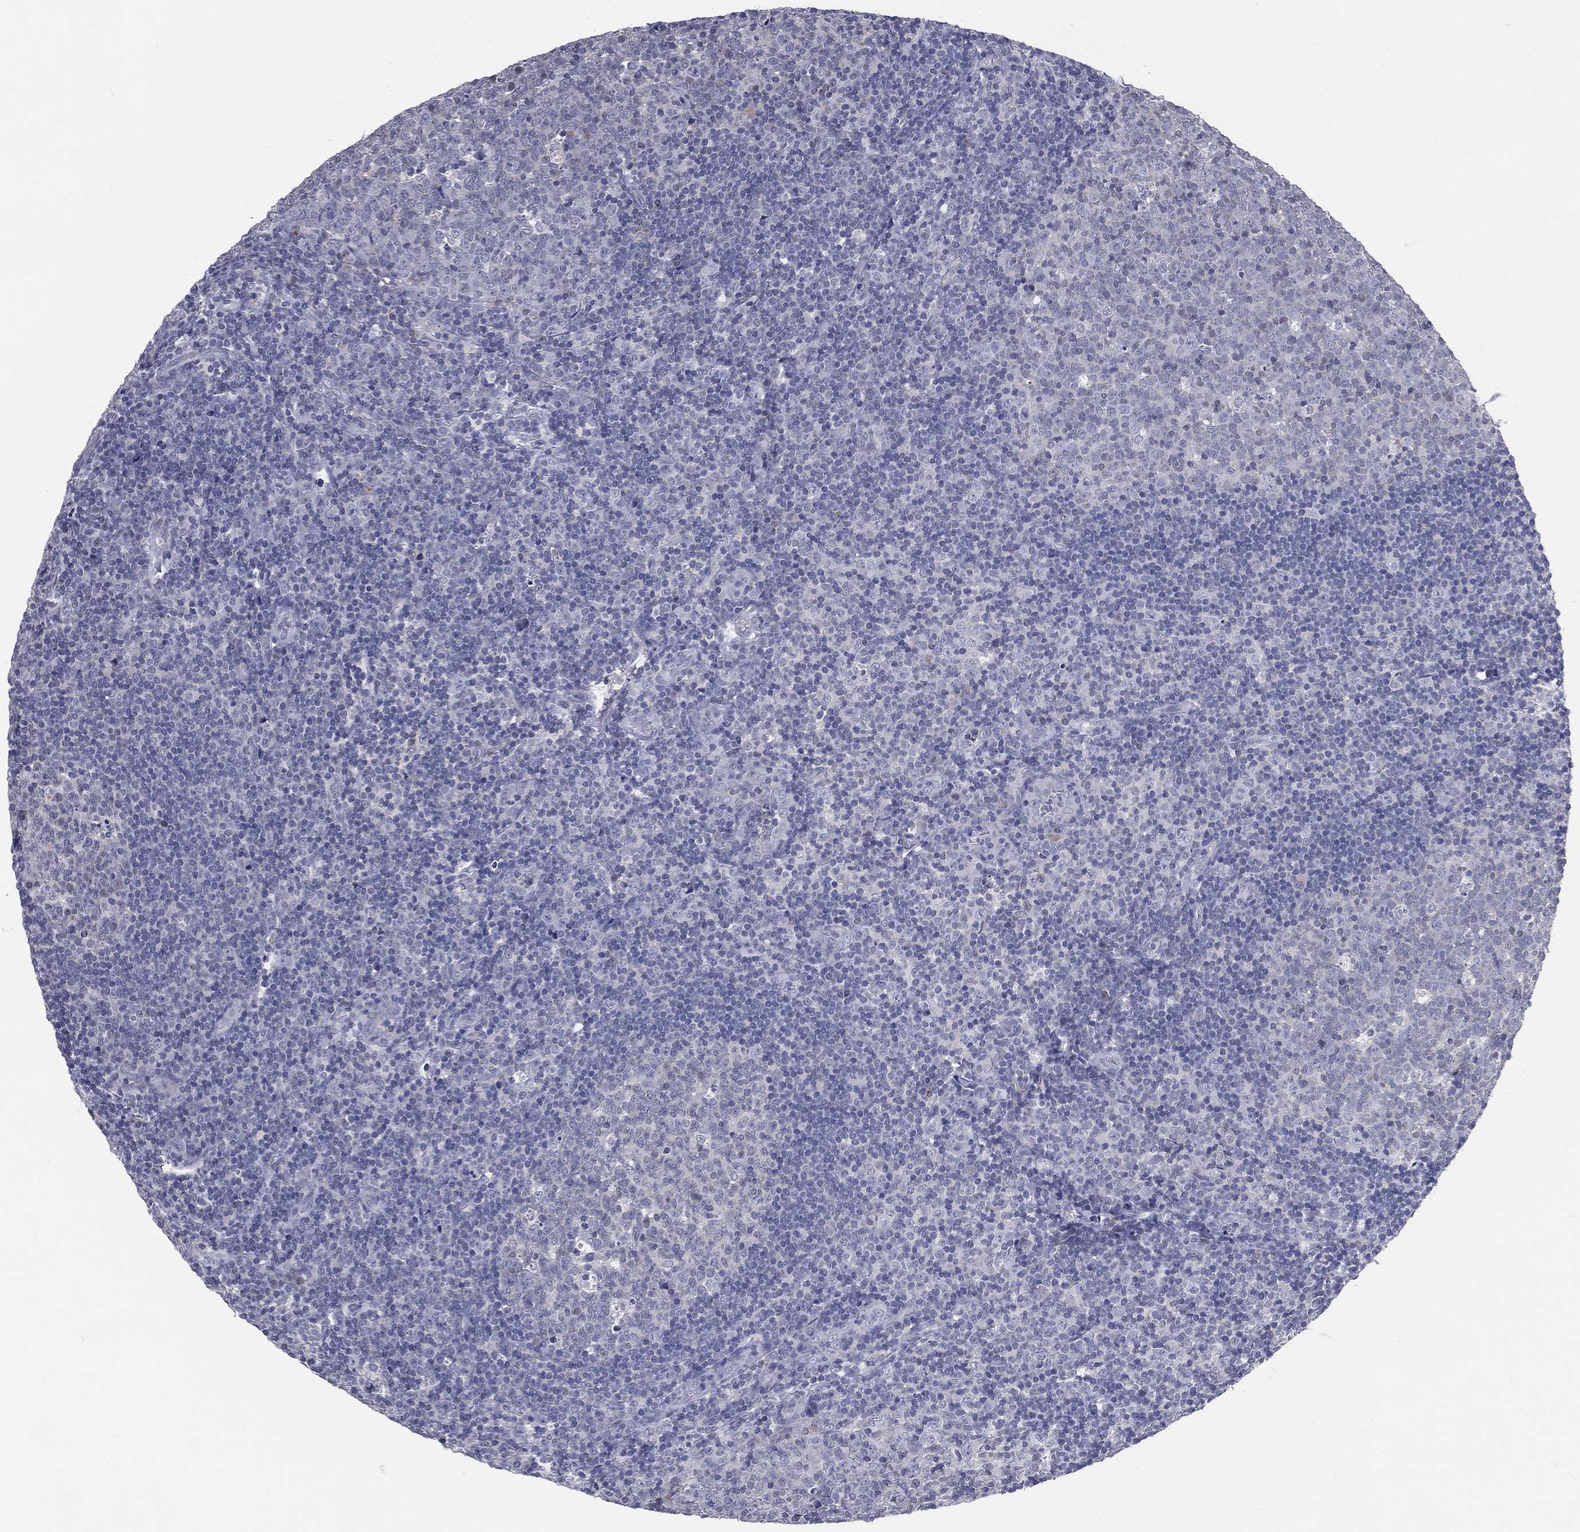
{"staining": {"intensity": "negative", "quantity": "none", "location": "none"}, "tissue": "tonsil", "cell_type": "Germinal center cells", "image_type": "normal", "snomed": [{"axis": "morphology", "description": "Normal tissue, NOS"}, {"axis": "topography", "description": "Tonsil"}], "caption": "A photomicrograph of human tonsil is negative for staining in germinal center cells. Brightfield microscopy of immunohistochemistry (IHC) stained with DAB (3,3'-diaminobenzidine) (brown) and hematoxylin (blue), captured at high magnification.", "gene": "IFT27", "patient": {"sex": "female", "age": 5}}